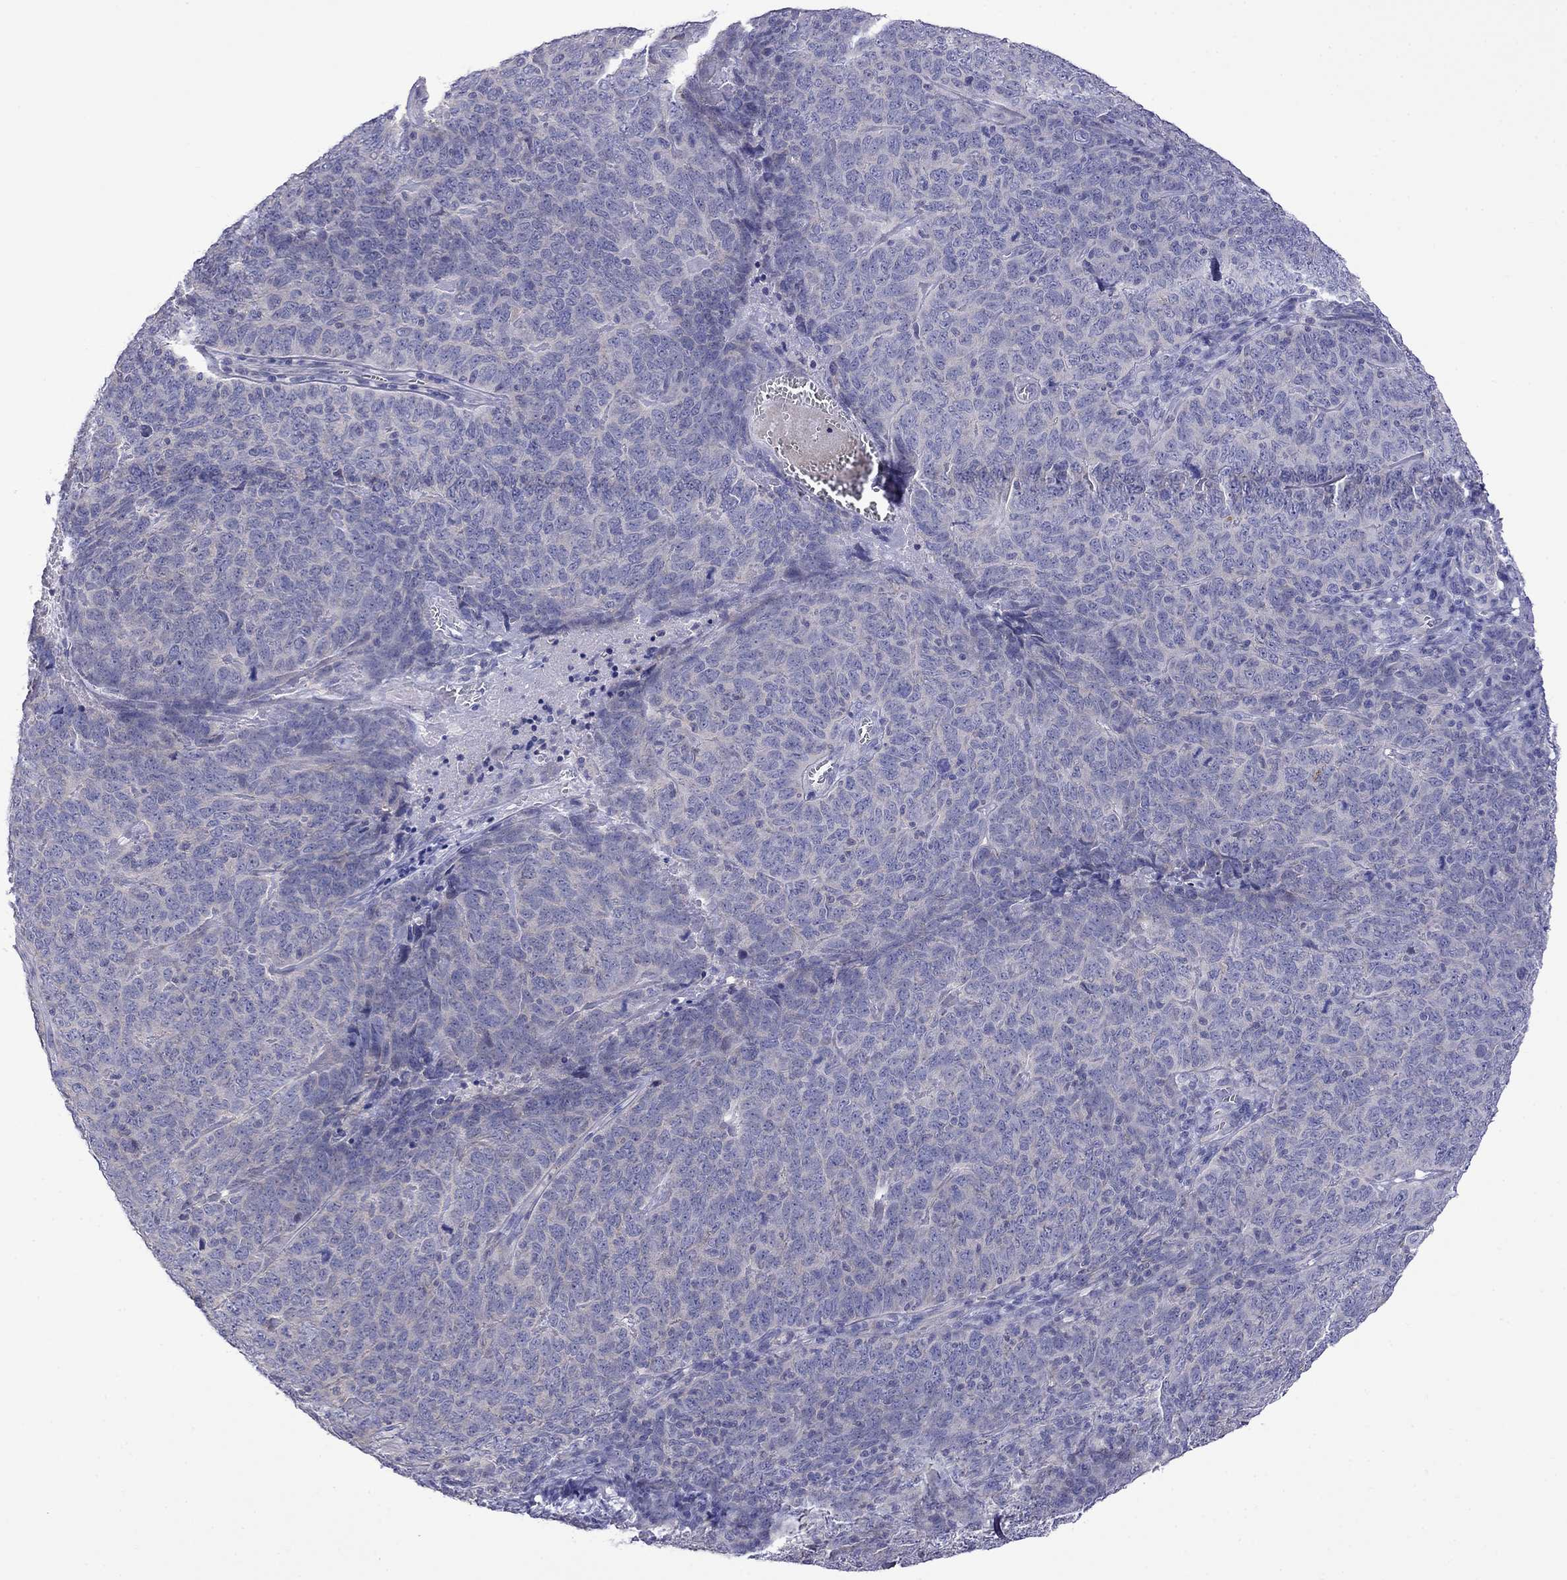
{"staining": {"intensity": "negative", "quantity": "none", "location": "none"}, "tissue": "skin cancer", "cell_type": "Tumor cells", "image_type": "cancer", "snomed": [{"axis": "morphology", "description": "Squamous cell carcinoma, NOS"}, {"axis": "topography", "description": "Skin"}, {"axis": "topography", "description": "Anal"}], "caption": "Tumor cells show no significant expression in skin cancer (squamous cell carcinoma). (DAB (3,3'-diaminobenzidine) IHC with hematoxylin counter stain).", "gene": "STAR", "patient": {"sex": "female", "age": 51}}